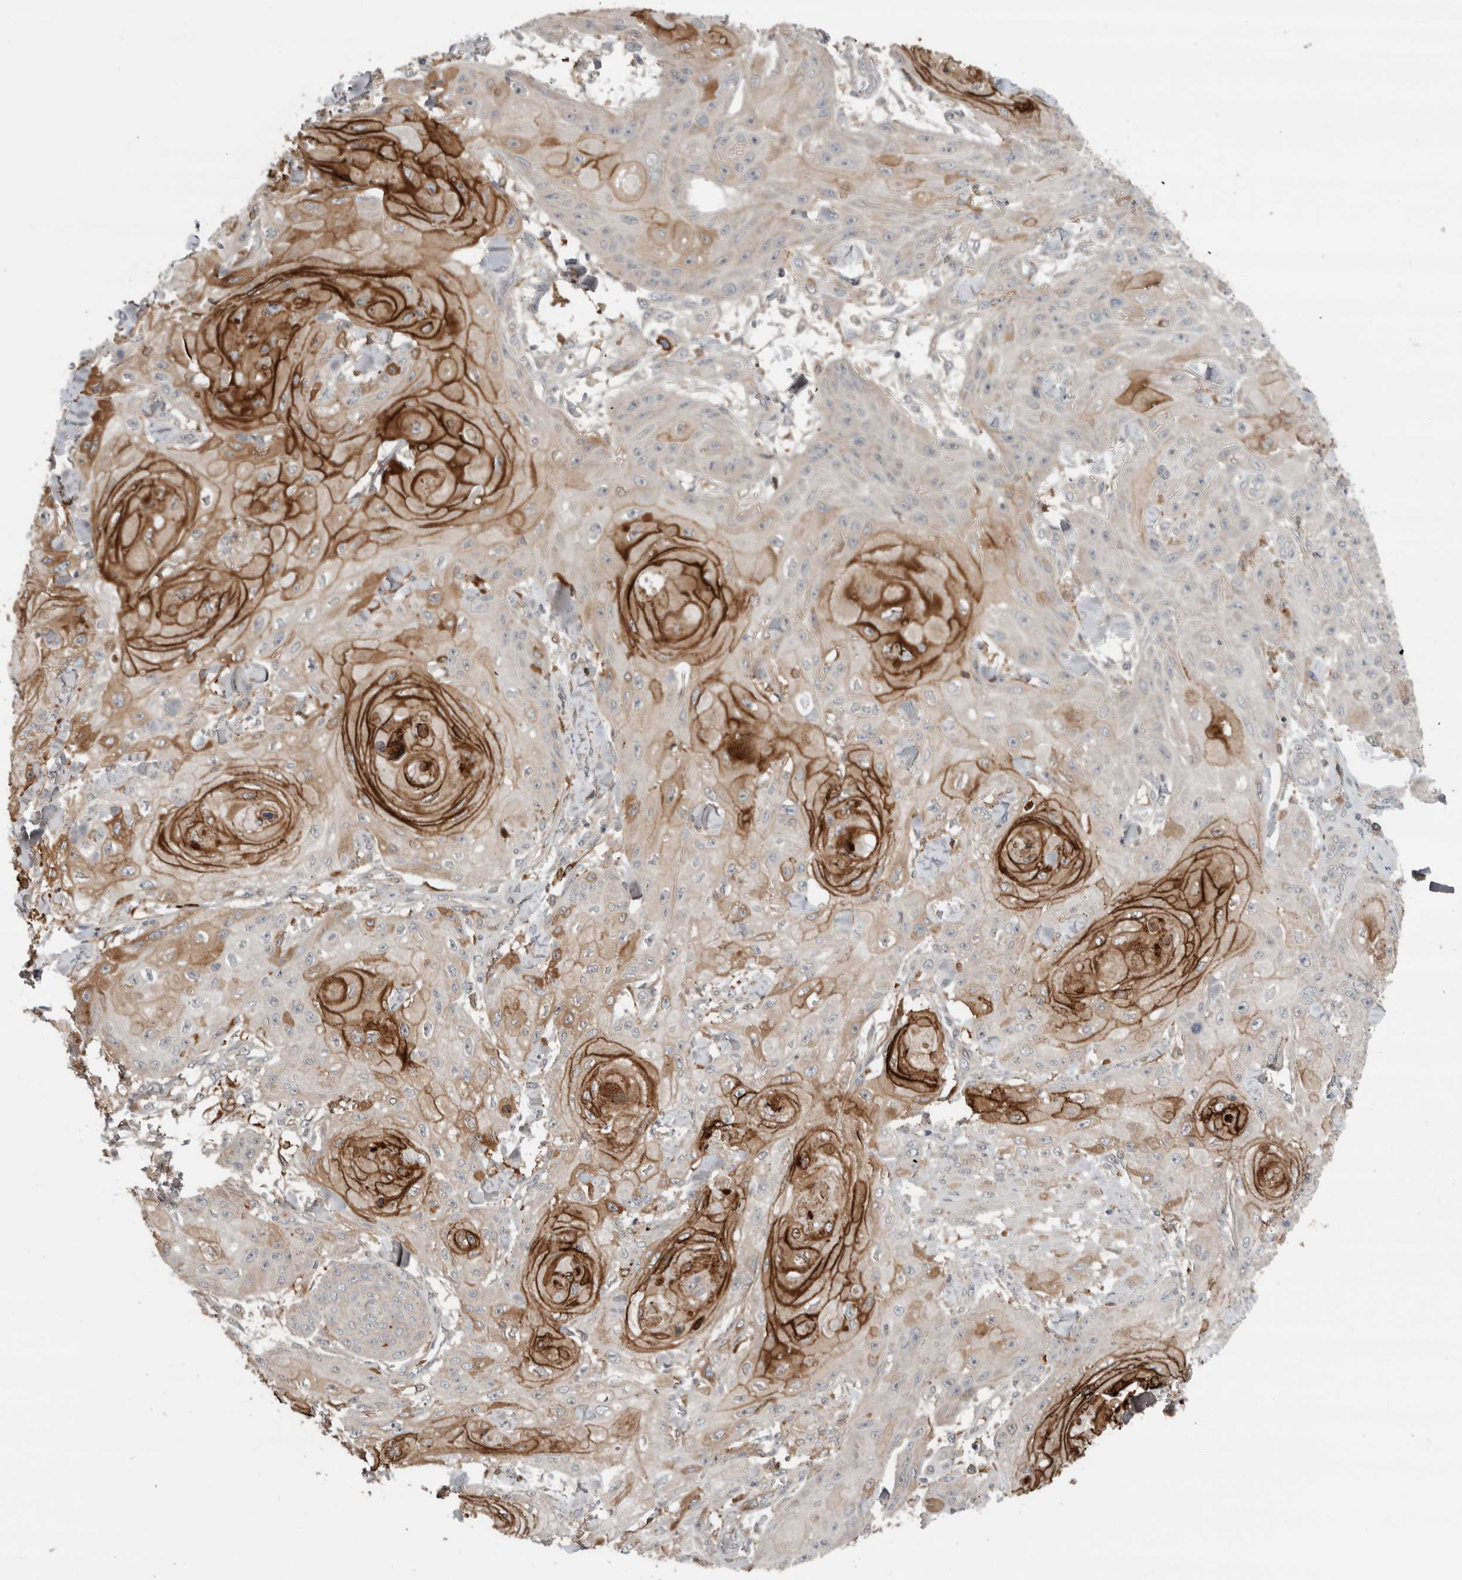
{"staining": {"intensity": "strong", "quantity": "25%-75%", "location": "cytoplasmic/membranous"}, "tissue": "skin cancer", "cell_type": "Tumor cells", "image_type": "cancer", "snomed": [{"axis": "morphology", "description": "Squamous cell carcinoma, NOS"}, {"axis": "topography", "description": "Skin"}], "caption": "Immunohistochemical staining of skin cancer demonstrates high levels of strong cytoplasmic/membranous protein positivity in about 25%-75% of tumor cells.", "gene": "KLK5", "patient": {"sex": "male", "age": 74}}